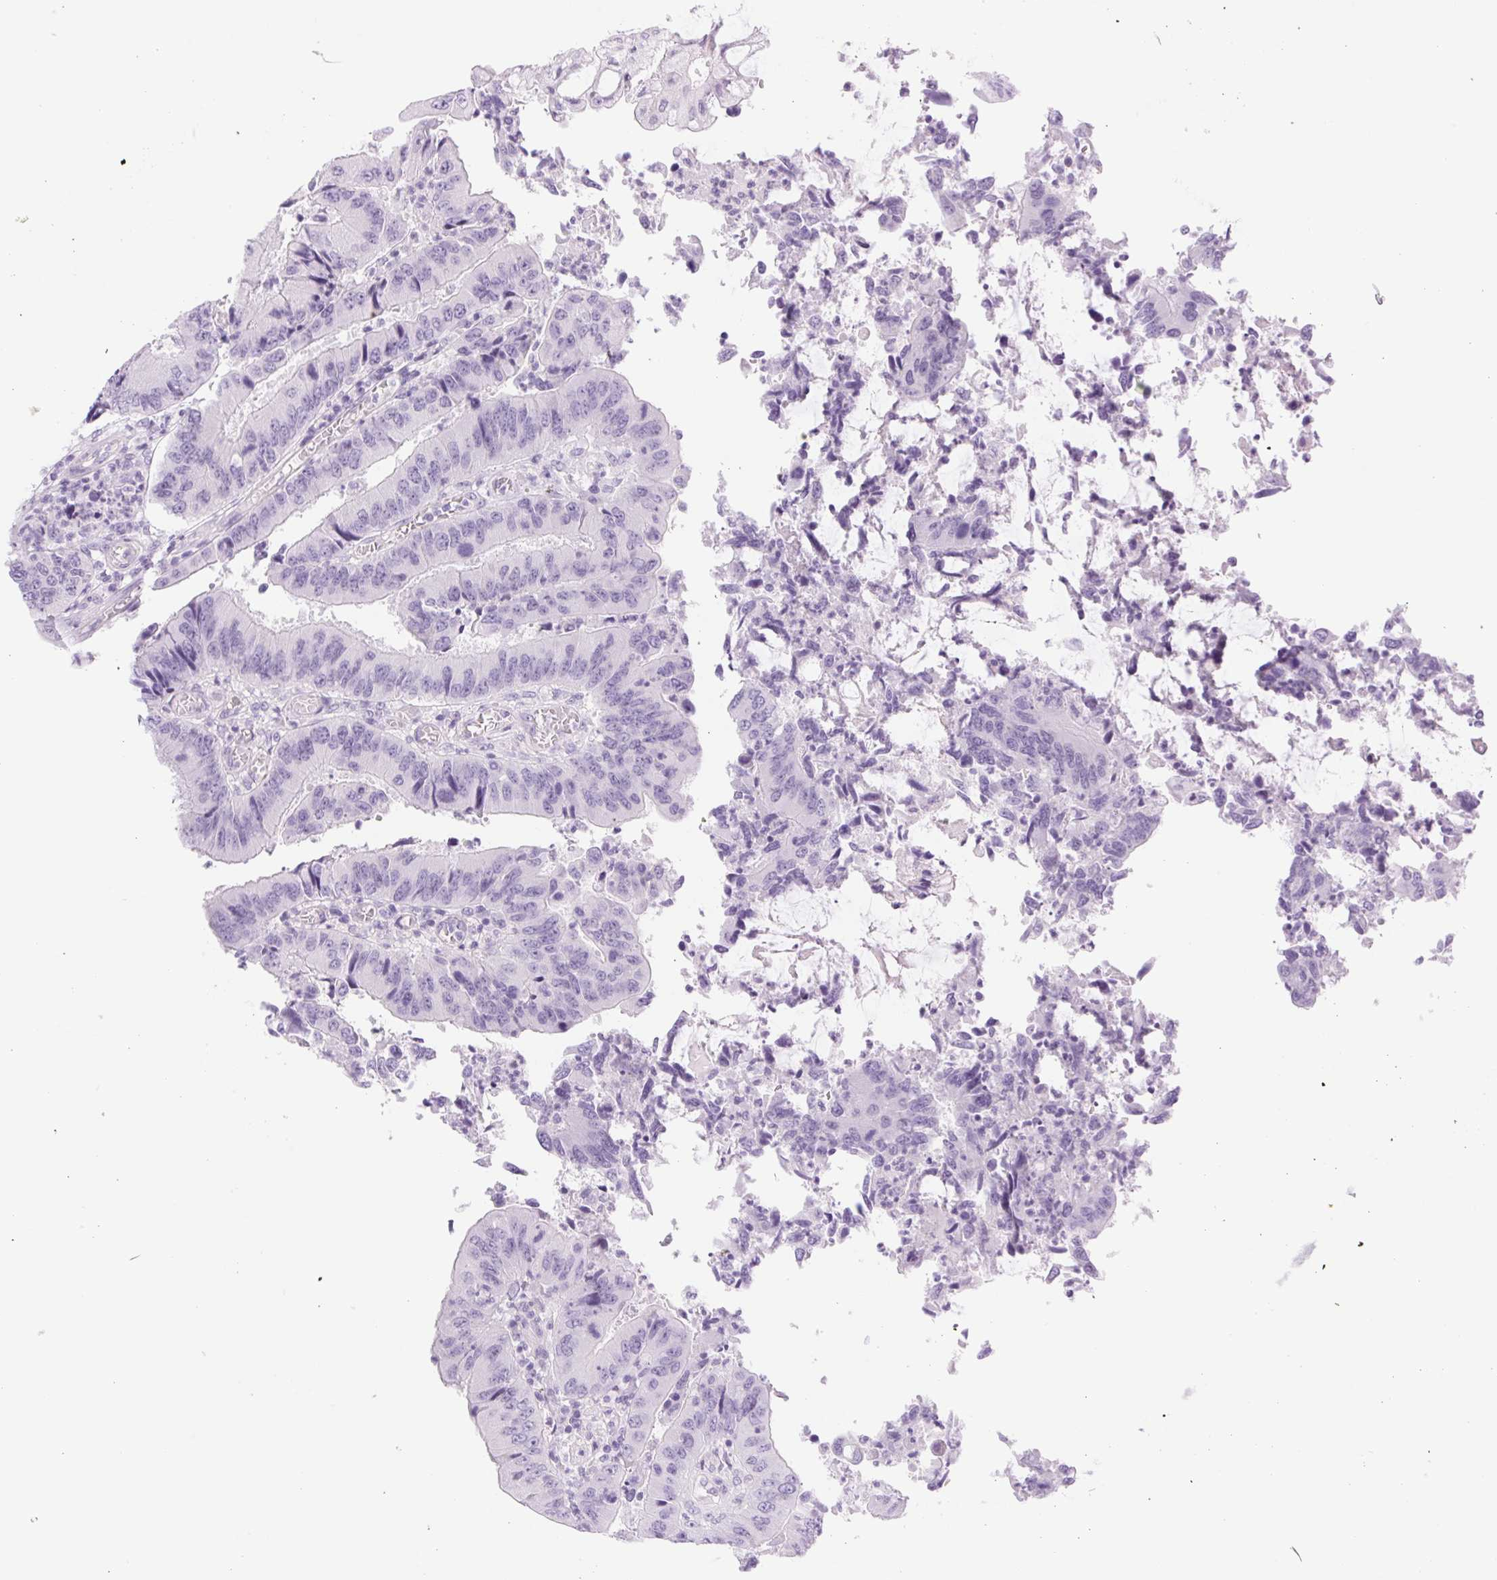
{"staining": {"intensity": "negative", "quantity": "none", "location": "none"}, "tissue": "colorectal cancer", "cell_type": "Tumor cells", "image_type": "cancer", "snomed": [{"axis": "morphology", "description": "Adenocarcinoma, NOS"}, {"axis": "topography", "description": "Colon"}], "caption": "An IHC image of colorectal adenocarcinoma is shown. There is no staining in tumor cells of colorectal adenocarcinoma. Nuclei are stained in blue.", "gene": "SPACA5B", "patient": {"sex": "female", "age": 67}}